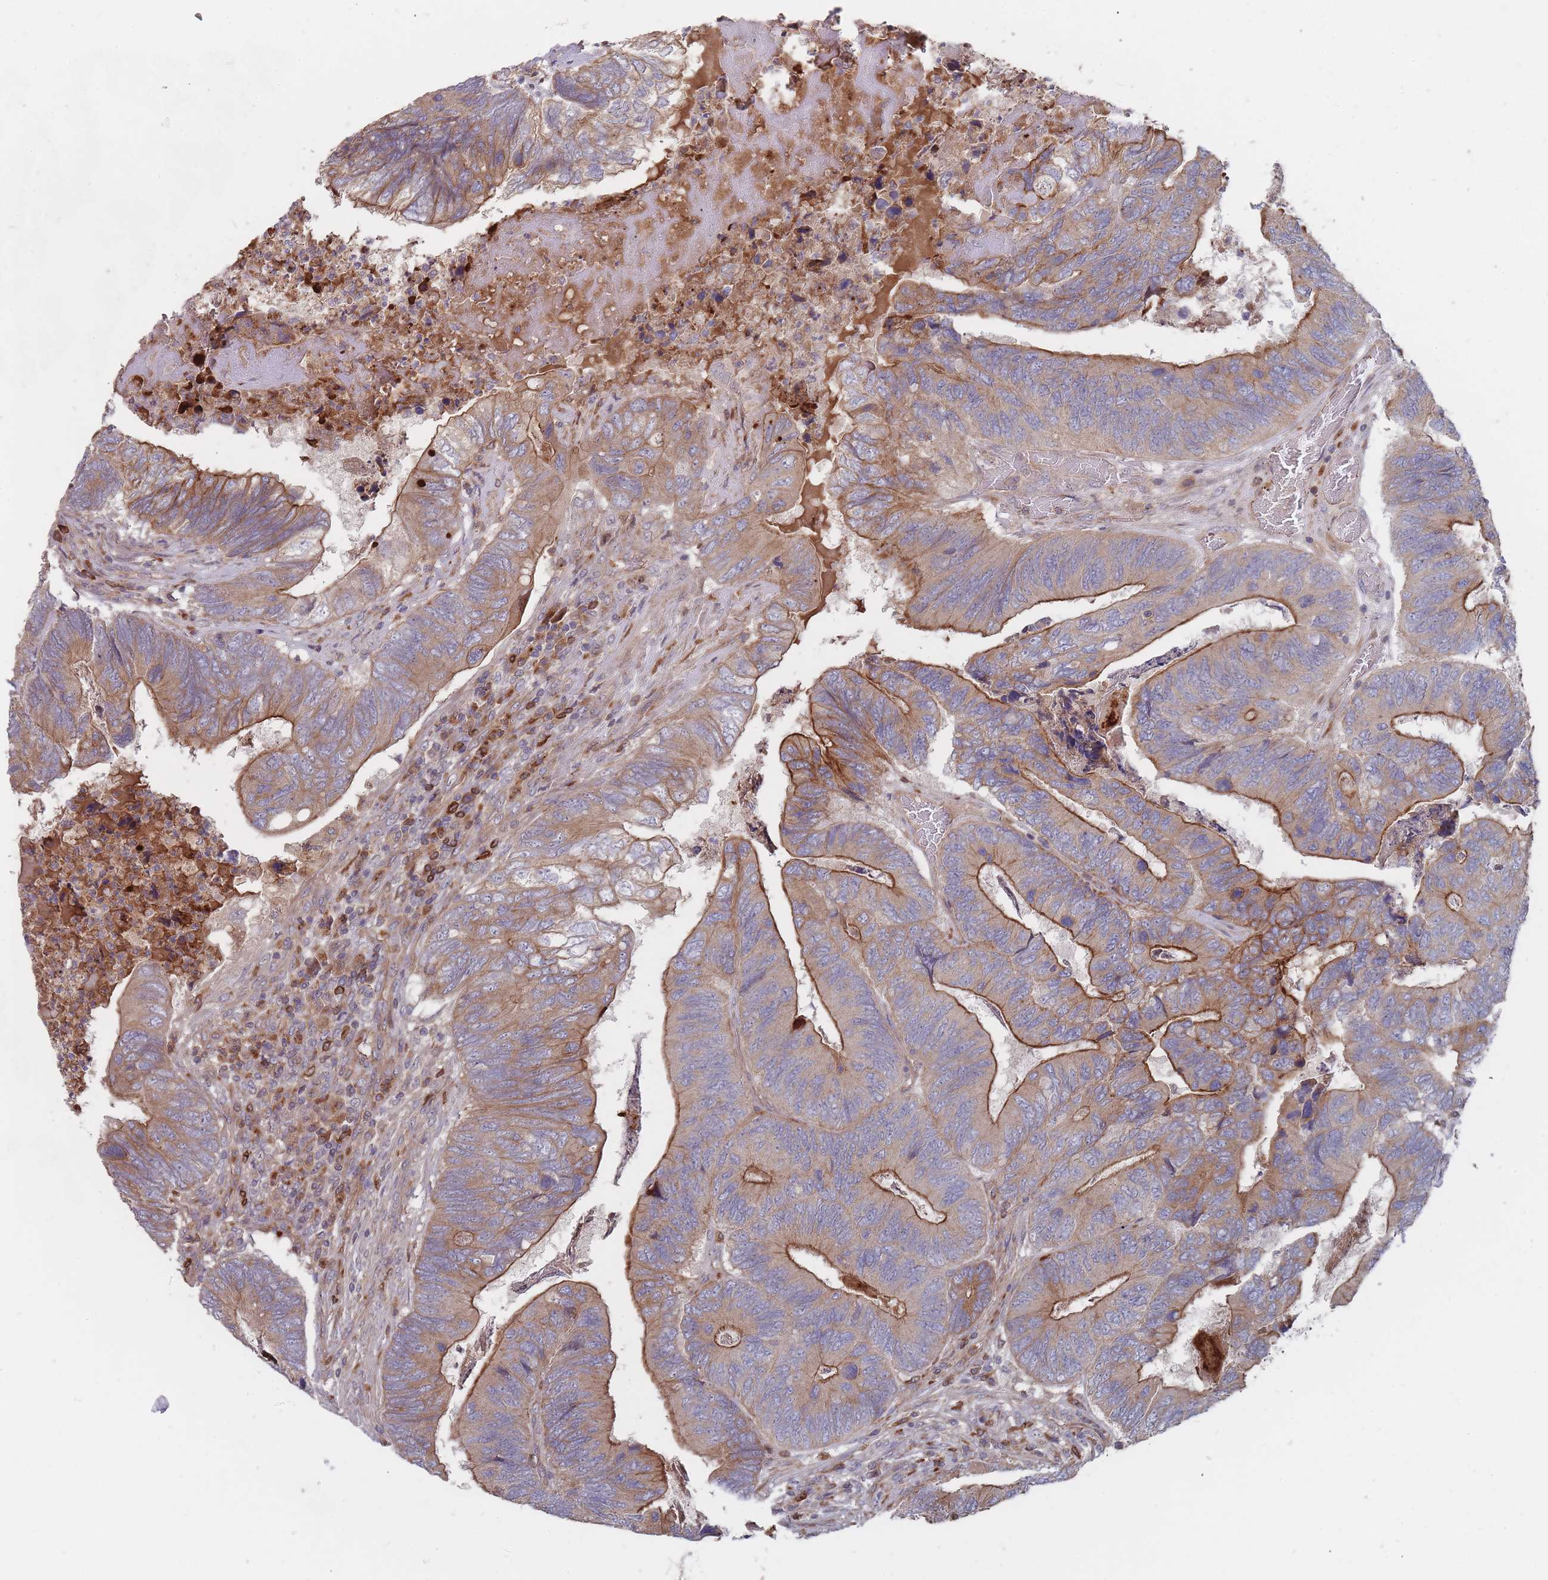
{"staining": {"intensity": "strong", "quantity": "25%-75%", "location": "cytoplasmic/membranous"}, "tissue": "colorectal cancer", "cell_type": "Tumor cells", "image_type": "cancer", "snomed": [{"axis": "morphology", "description": "Adenocarcinoma, NOS"}, {"axis": "topography", "description": "Colon"}], "caption": "Human adenocarcinoma (colorectal) stained with a protein marker shows strong staining in tumor cells.", "gene": "THSD7B", "patient": {"sex": "female", "age": 67}}